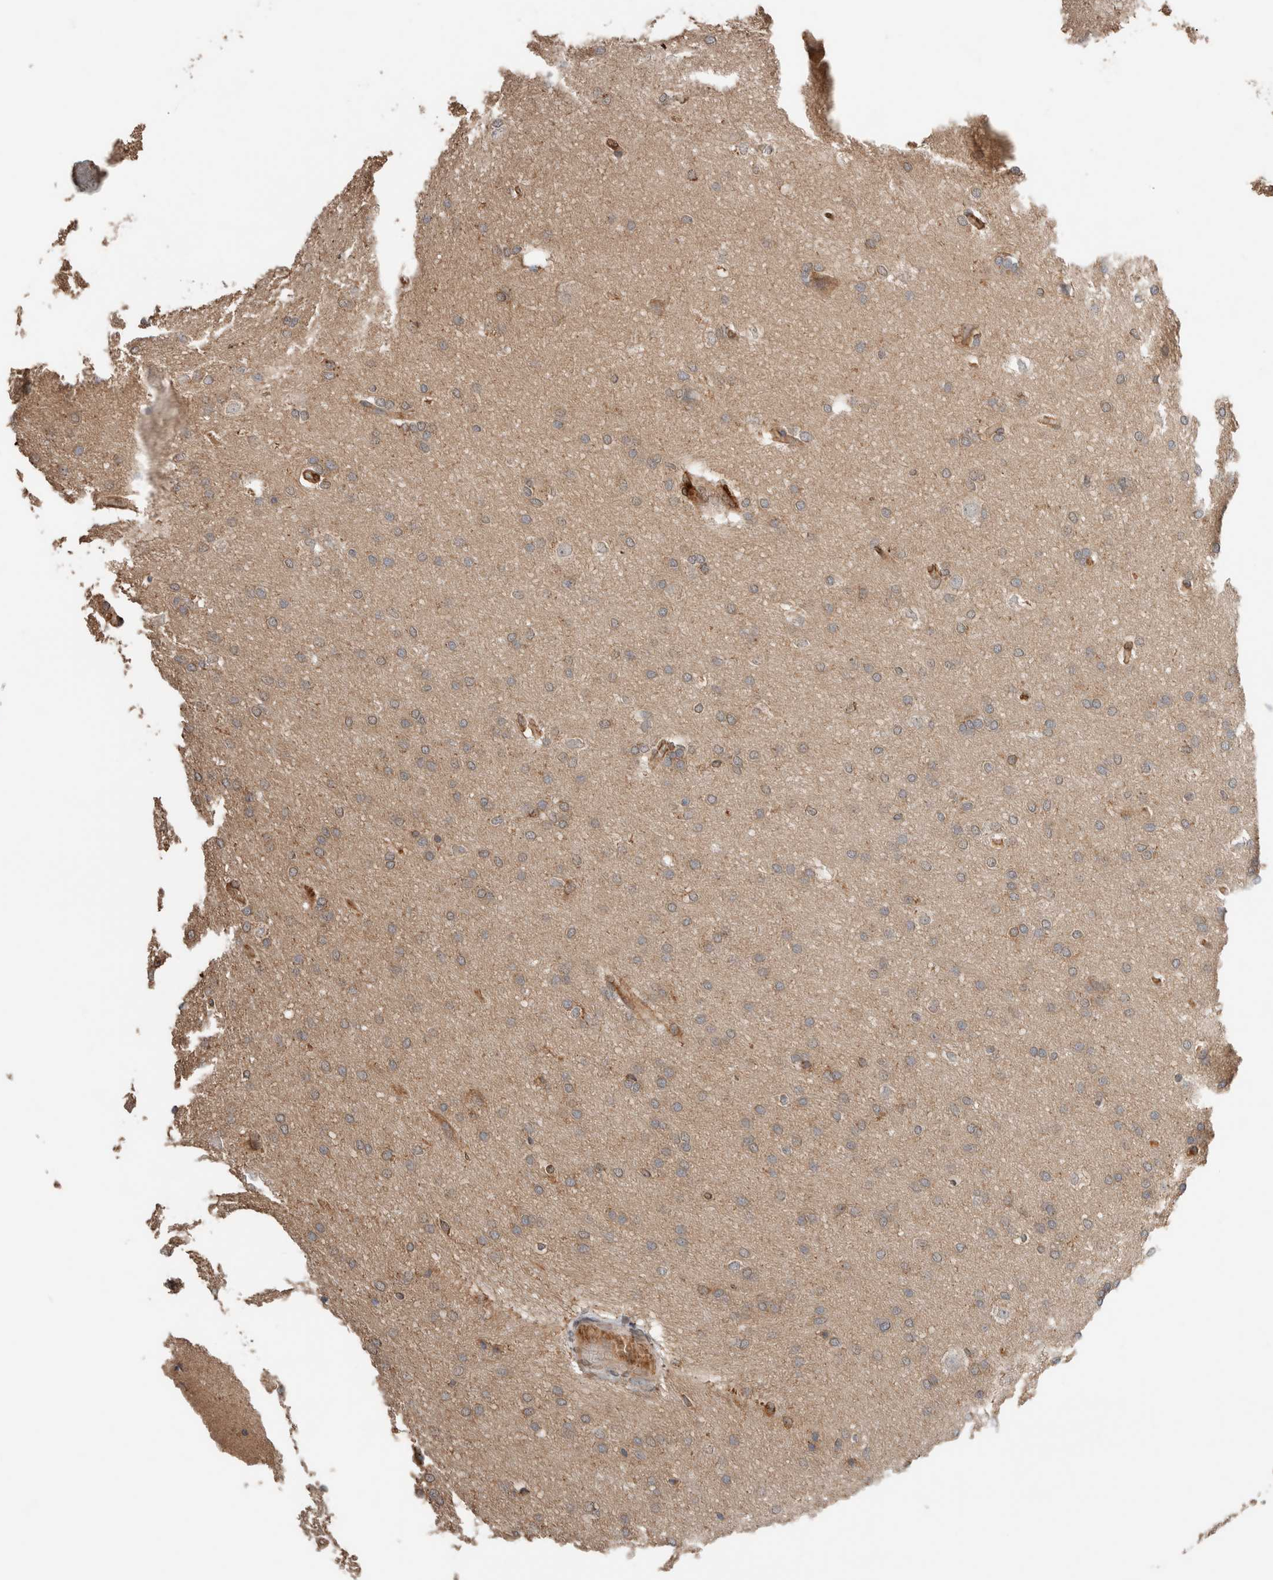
{"staining": {"intensity": "negative", "quantity": "none", "location": "none"}, "tissue": "glioma", "cell_type": "Tumor cells", "image_type": "cancer", "snomed": [{"axis": "morphology", "description": "Glioma, malignant, Low grade"}, {"axis": "topography", "description": "Brain"}], "caption": "High power microscopy histopathology image of an immunohistochemistry (IHC) image of glioma, revealing no significant staining in tumor cells.", "gene": "ERAP2", "patient": {"sex": "female", "age": 37}}